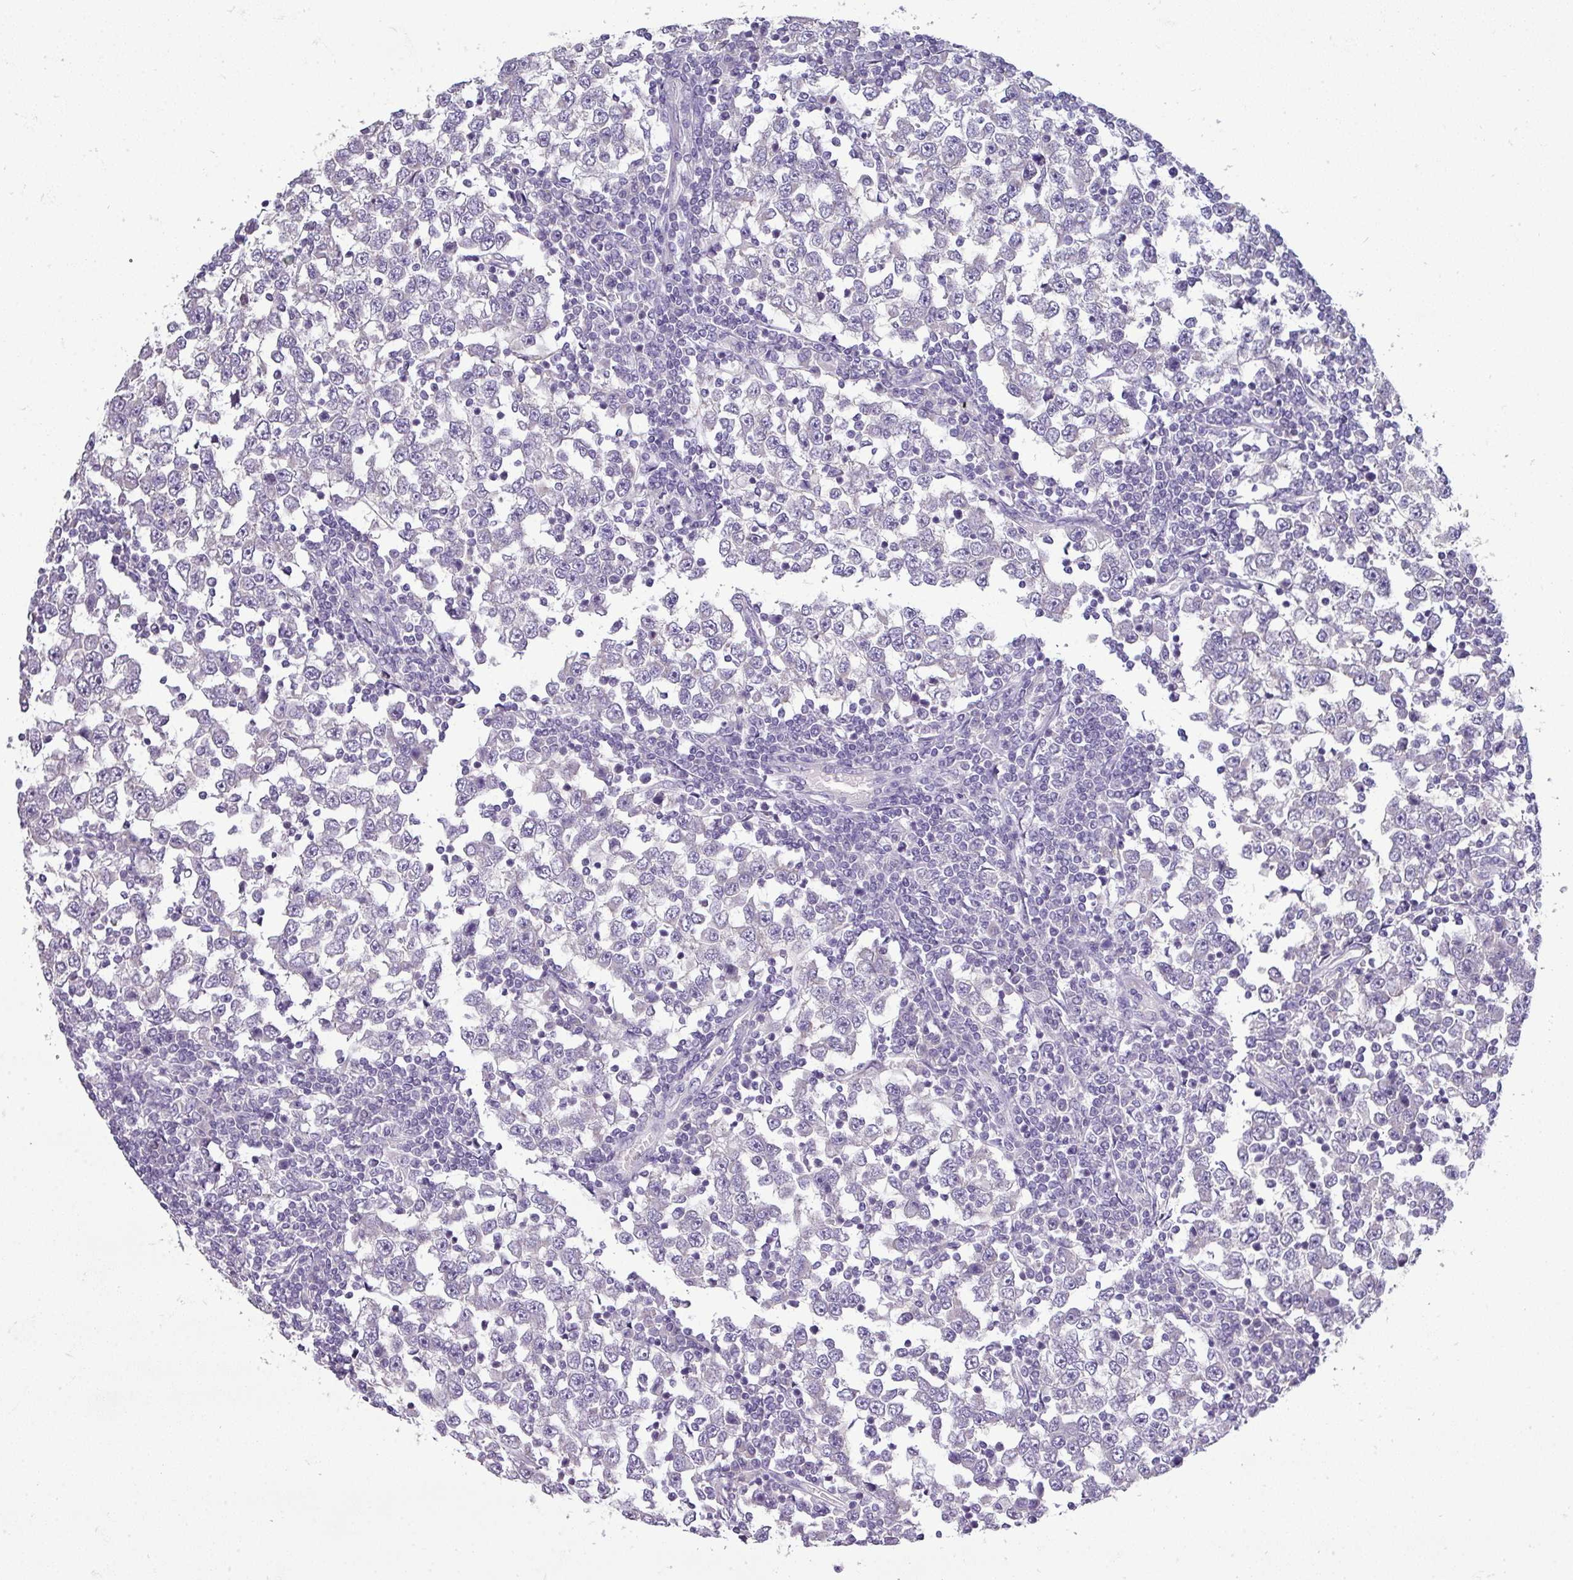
{"staining": {"intensity": "negative", "quantity": "none", "location": "none"}, "tissue": "testis cancer", "cell_type": "Tumor cells", "image_type": "cancer", "snomed": [{"axis": "morphology", "description": "Seminoma, NOS"}, {"axis": "topography", "description": "Testis"}], "caption": "This is an immunohistochemistry image of testis seminoma. There is no staining in tumor cells.", "gene": "DNAAF9", "patient": {"sex": "male", "age": 65}}